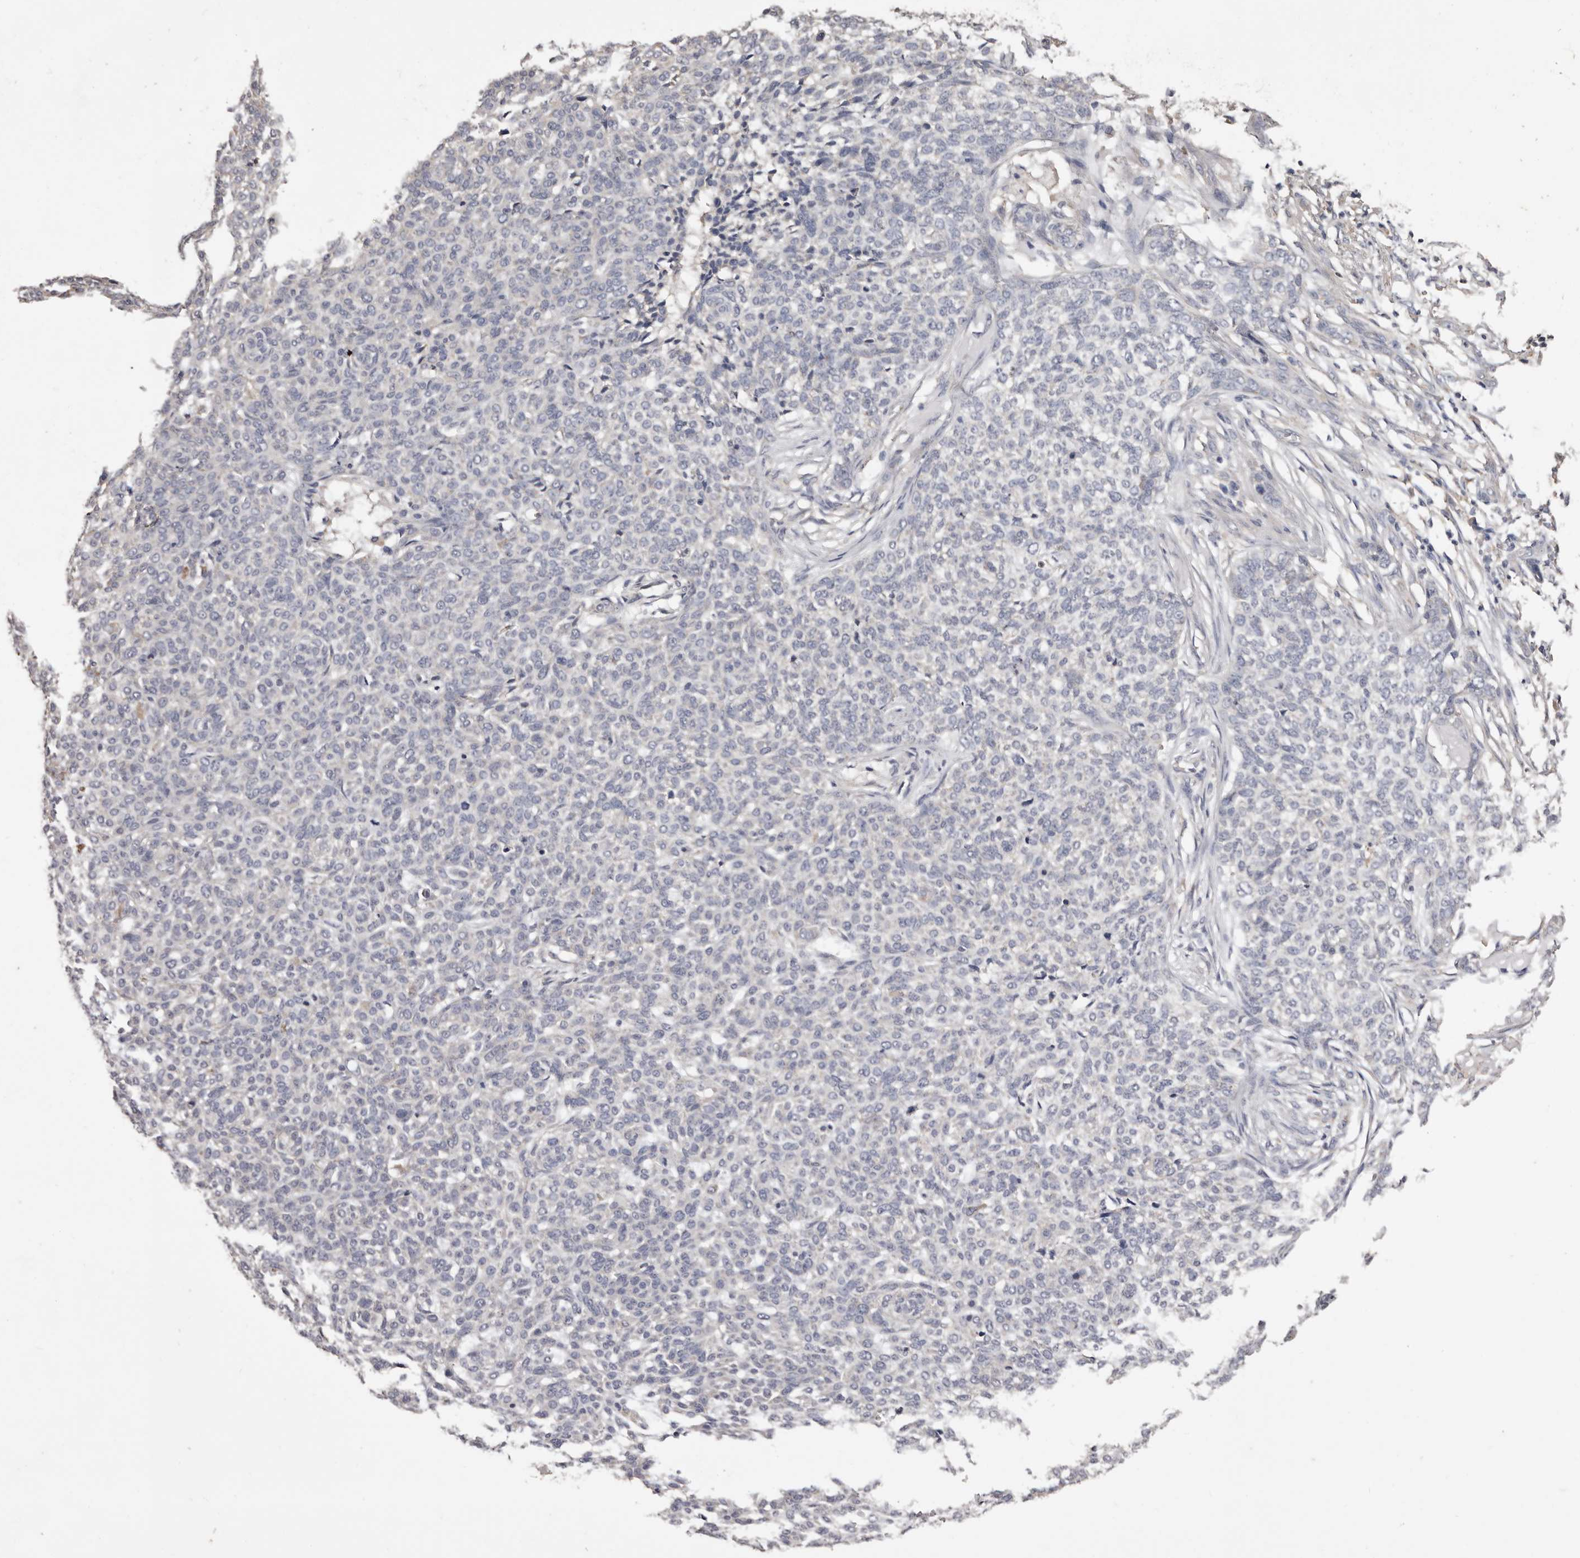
{"staining": {"intensity": "negative", "quantity": "none", "location": "none"}, "tissue": "skin cancer", "cell_type": "Tumor cells", "image_type": "cancer", "snomed": [{"axis": "morphology", "description": "Basal cell carcinoma"}, {"axis": "topography", "description": "Skin"}], "caption": "Micrograph shows no protein expression in tumor cells of skin cancer (basal cell carcinoma) tissue.", "gene": "ETNK1", "patient": {"sex": "male", "age": 85}}